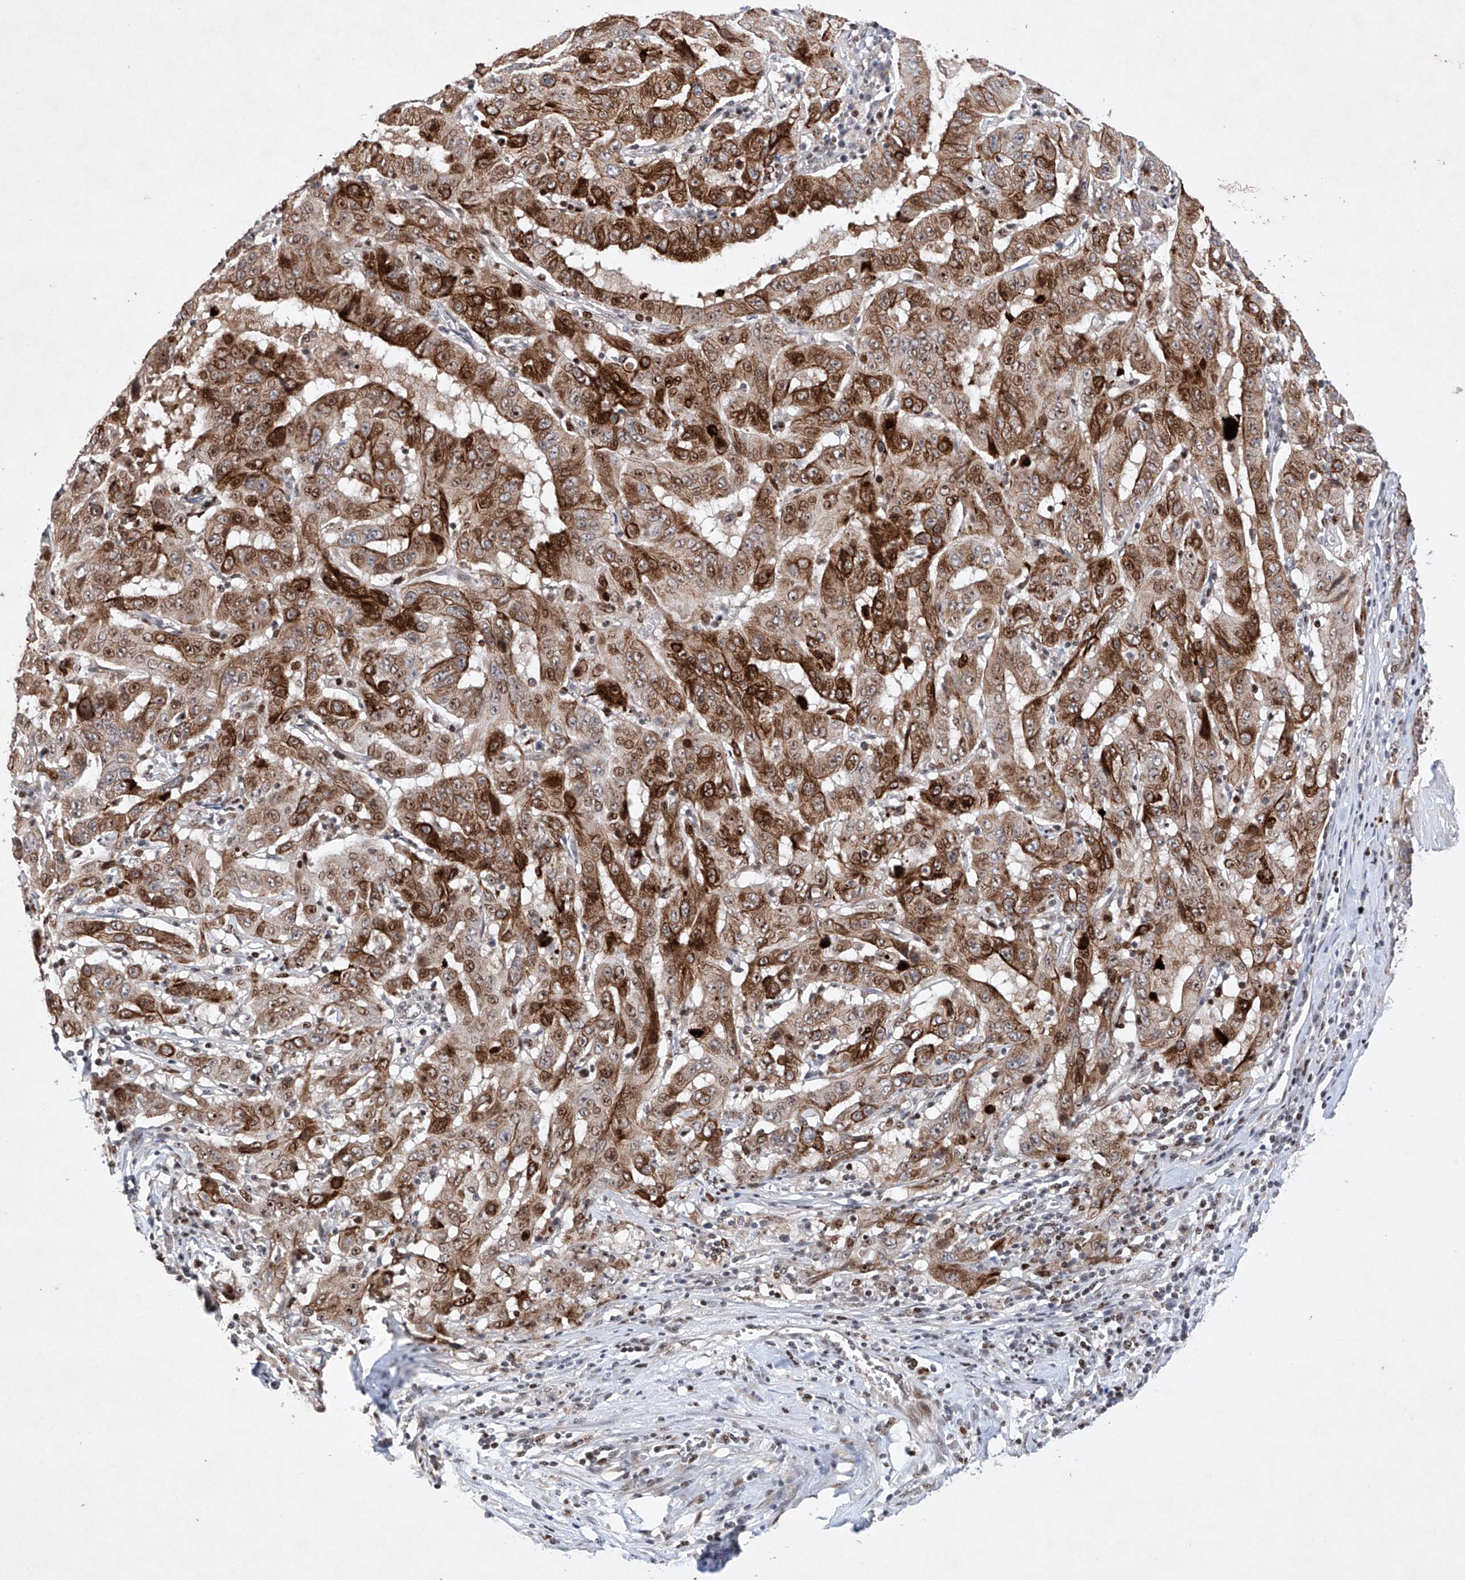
{"staining": {"intensity": "strong", "quantity": ">75%", "location": "cytoplasmic/membranous,nuclear"}, "tissue": "pancreatic cancer", "cell_type": "Tumor cells", "image_type": "cancer", "snomed": [{"axis": "morphology", "description": "Adenocarcinoma, NOS"}, {"axis": "topography", "description": "Pancreas"}], "caption": "This histopathology image exhibits pancreatic adenocarcinoma stained with immunohistochemistry to label a protein in brown. The cytoplasmic/membranous and nuclear of tumor cells show strong positivity for the protein. Nuclei are counter-stained blue.", "gene": "AFG1L", "patient": {"sex": "male", "age": 63}}